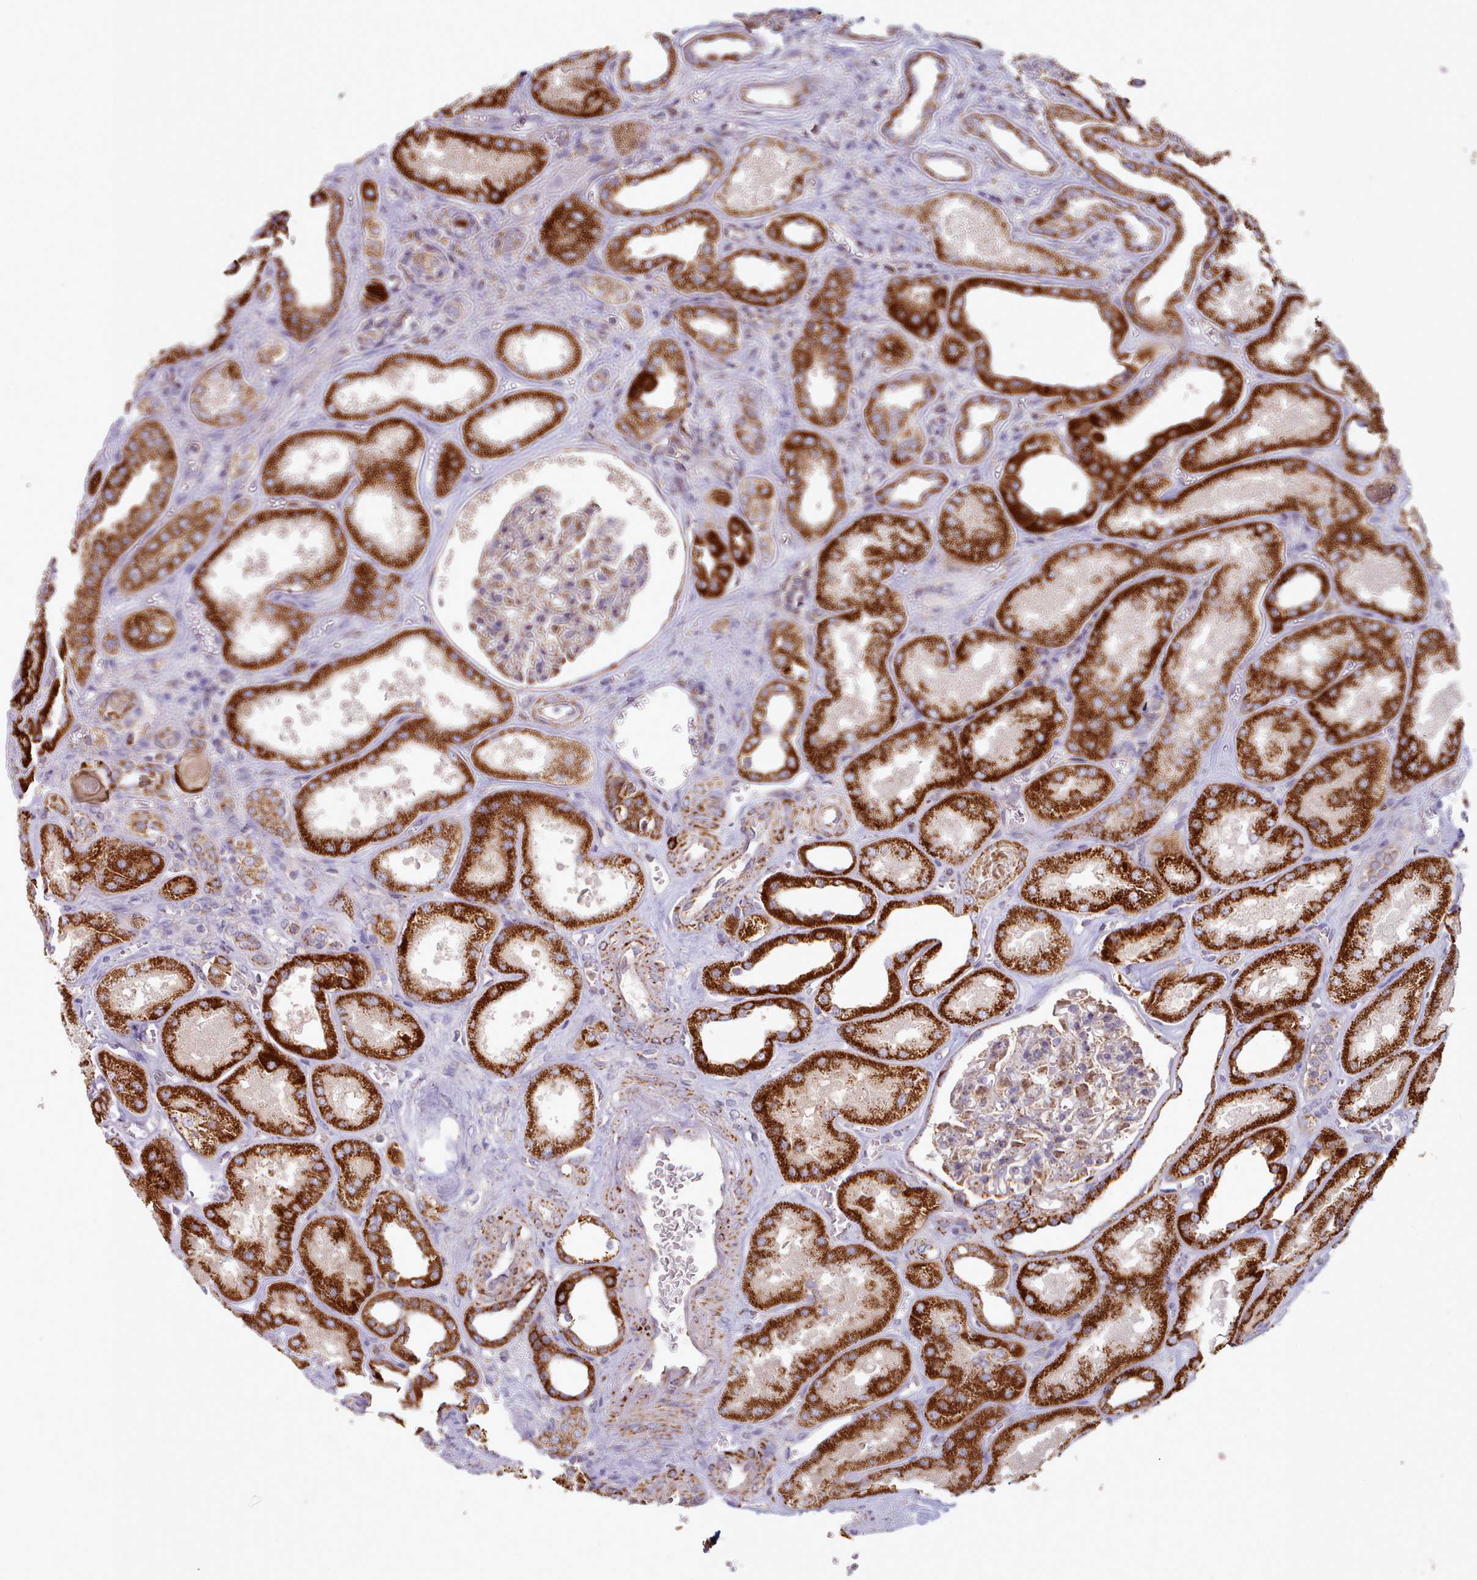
{"staining": {"intensity": "moderate", "quantity": "25%-75%", "location": "cytoplasmic/membranous"}, "tissue": "kidney", "cell_type": "Cells in glomeruli", "image_type": "normal", "snomed": [{"axis": "morphology", "description": "Normal tissue, NOS"}, {"axis": "morphology", "description": "Adenocarcinoma, NOS"}, {"axis": "topography", "description": "Kidney"}], "caption": "Immunohistochemical staining of normal human kidney displays 25%-75% levels of moderate cytoplasmic/membranous protein staining in about 25%-75% of cells in glomeruli.", "gene": "HSDL2", "patient": {"sex": "female", "age": 68}}